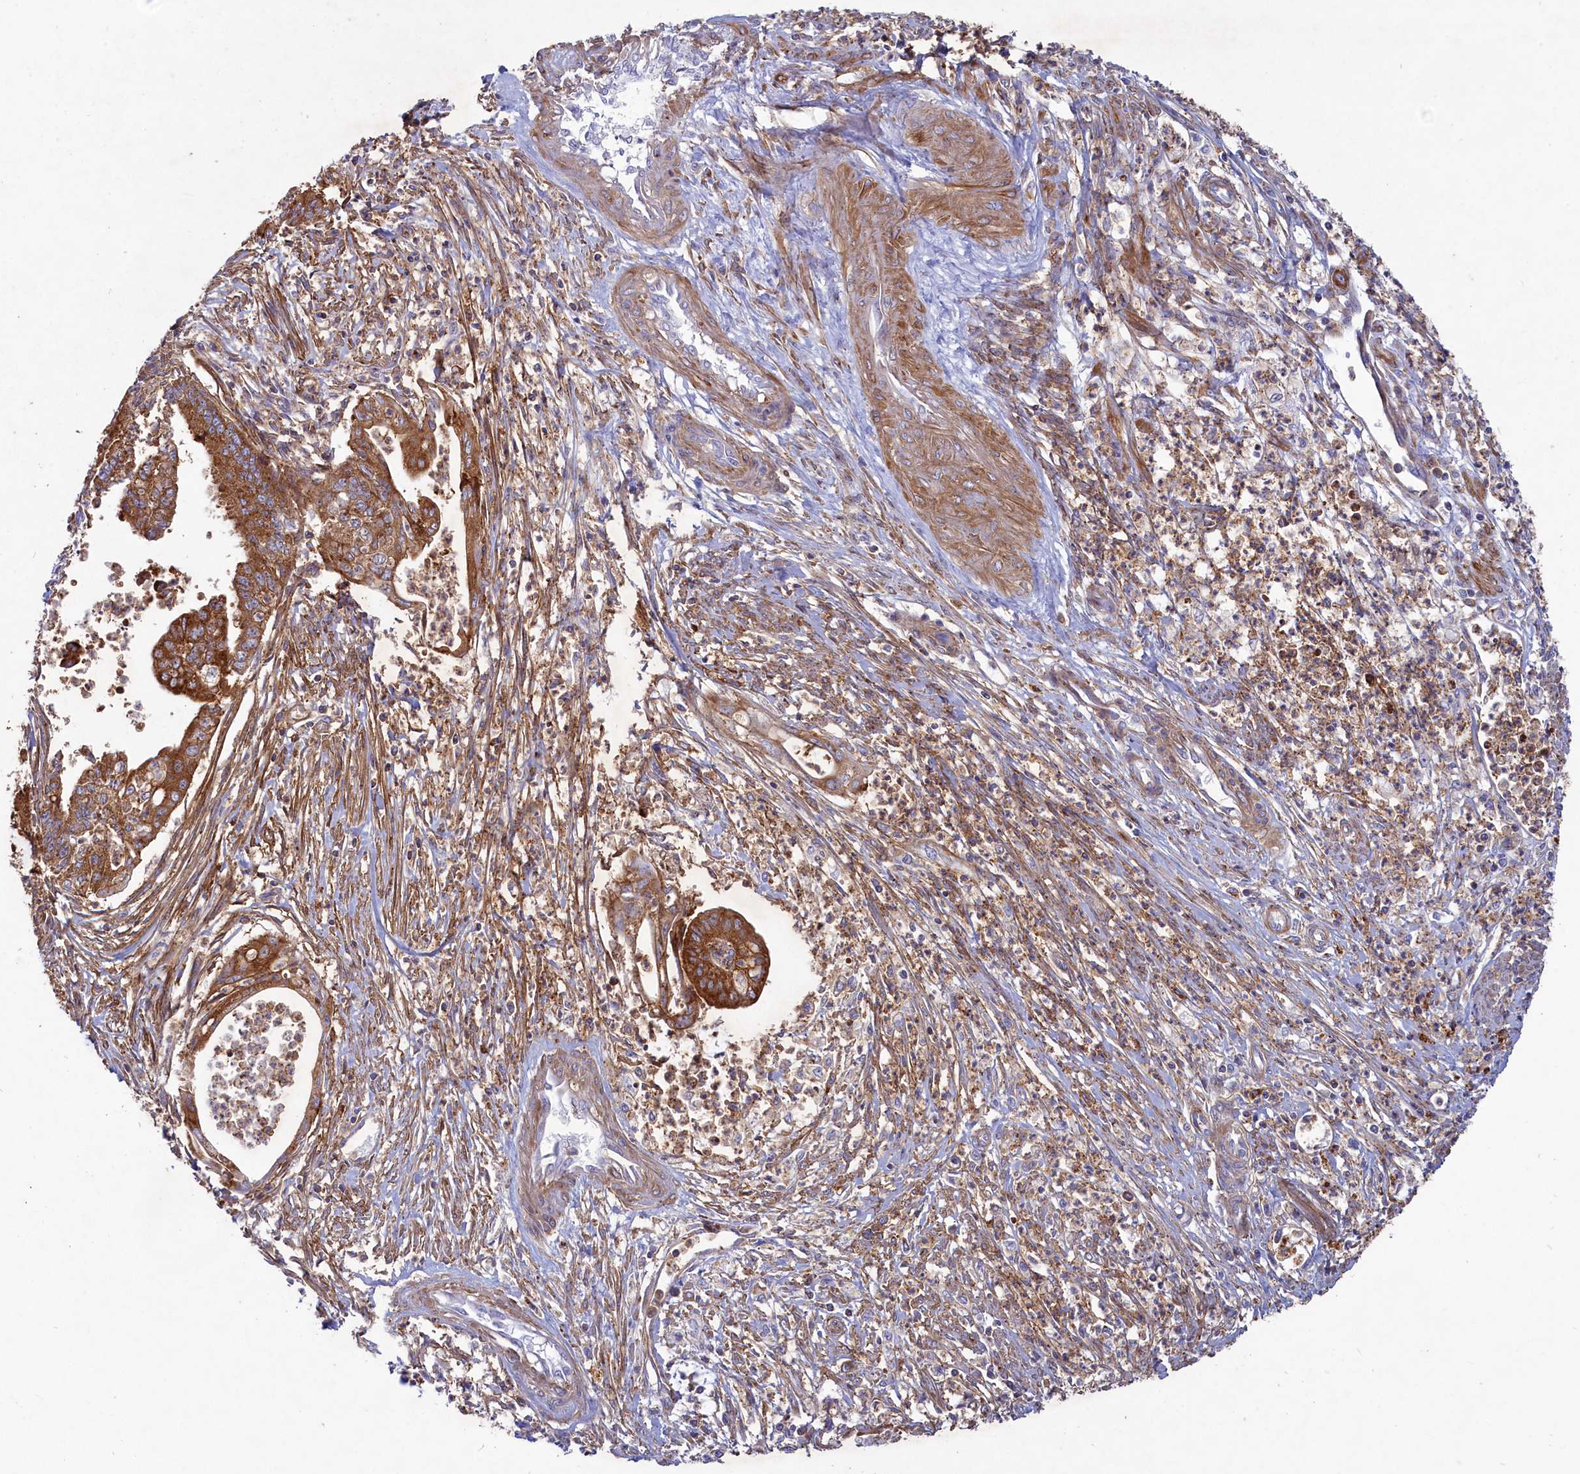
{"staining": {"intensity": "strong", "quantity": ">75%", "location": "cytoplasmic/membranous"}, "tissue": "endometrial cancer", "cell_type": "Tumor cells", "image_type": "cancer", "snomed": [{"axis": "morphology", "description": "Adenocarcinoma, NOS"}, {"axis": "topography", "description": "Endometrium"}], "caption": "Immunohistochemical staining of endometrial cancer shows high levels of strong cytoplasmic/membranous expression in about >75% of tumor cells.", "gene": "SCAMP4", "patient": {"sex": "female", "age": 73}}